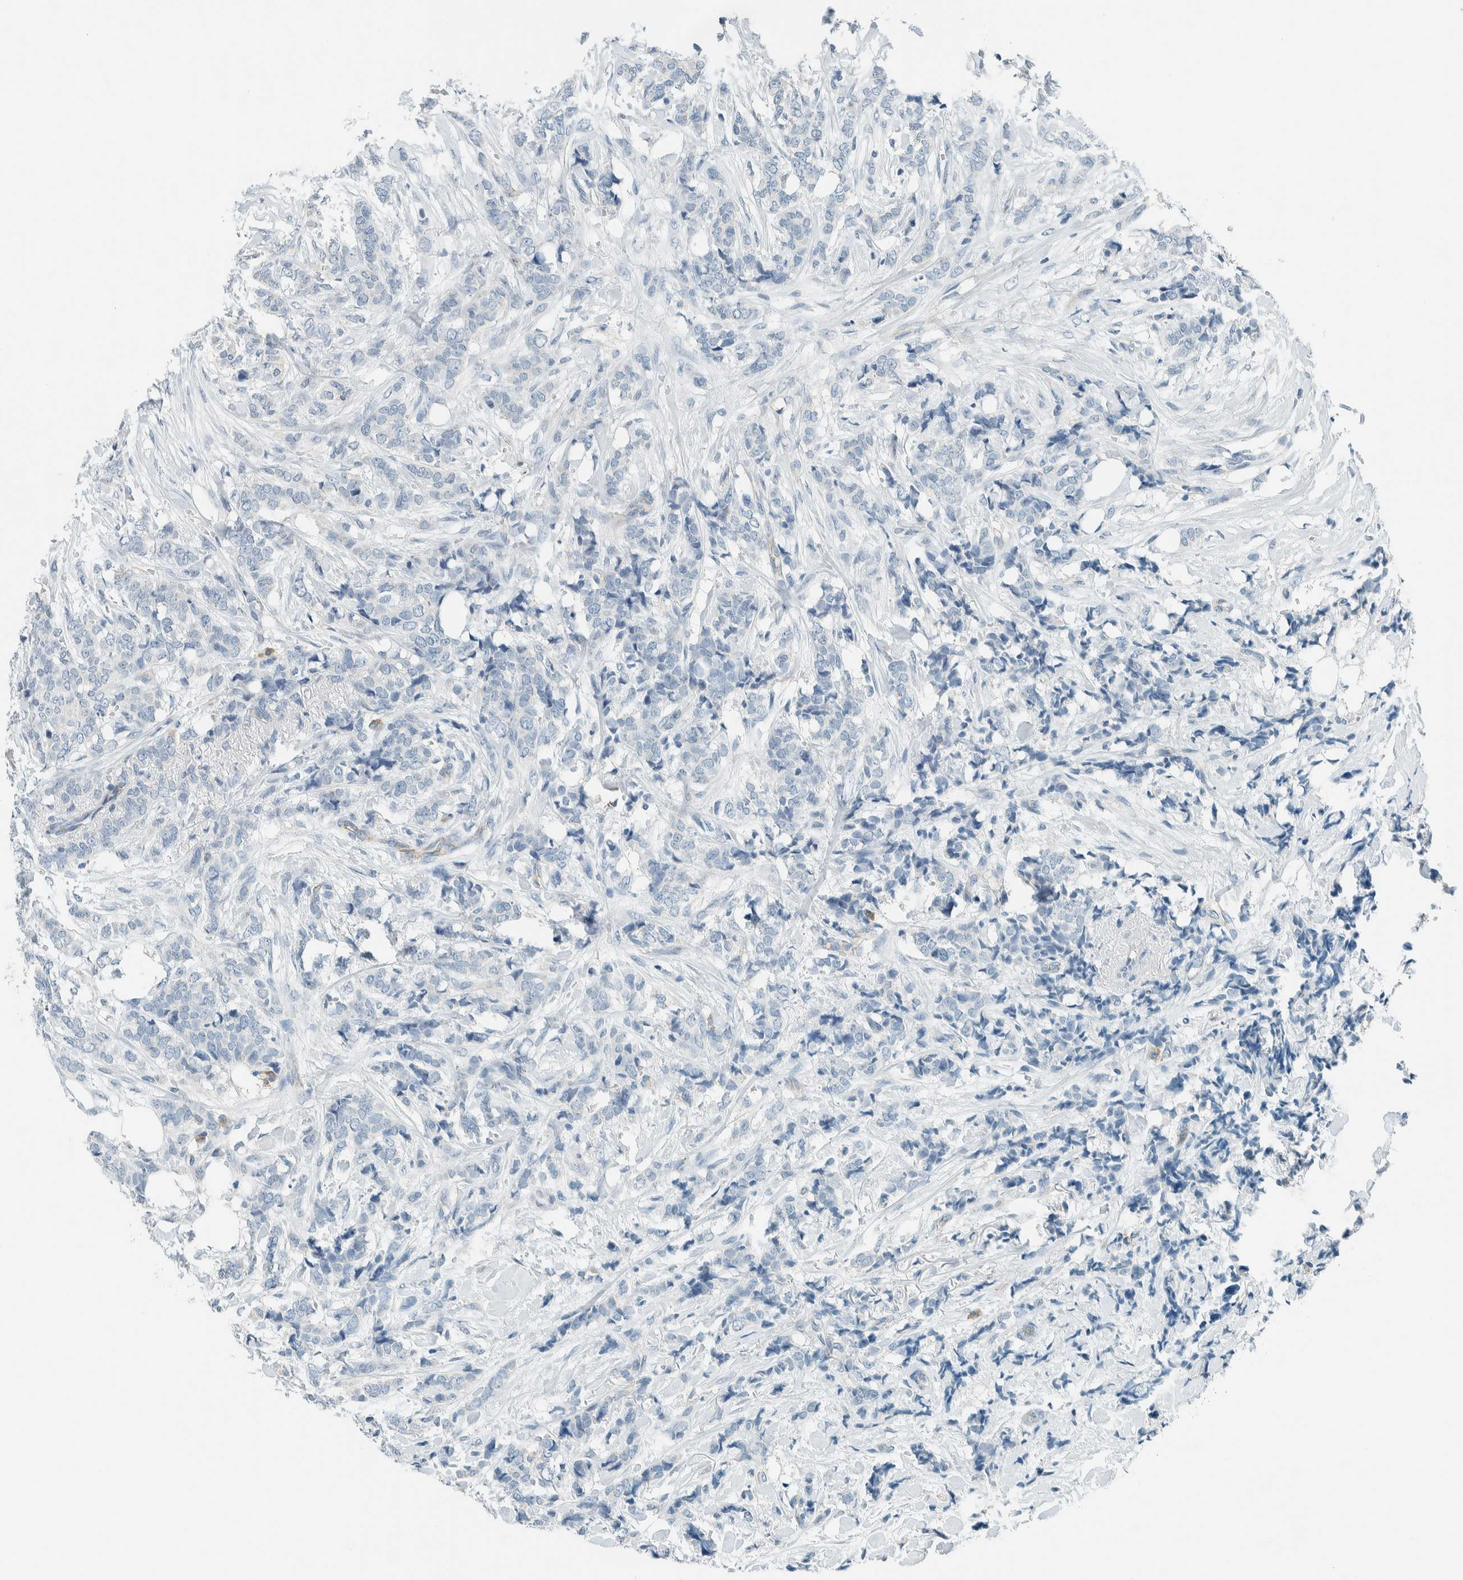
{"staining": {"intensity": "negative", "quantity": "none", "location": "none"}, "tissue": "breast cancer", "cell_type": "Tumor cells", "image_type": "cancer", "snomed": [{"axis": "morphology", "description": "Lobular carcinoma"}, {"axis": "topography", "description": "Skin"}, {"axis": "topography", "description": "Breast"}], "caption": "A photomicrograph of breast lobular carcinoma stained for a protein reveals no brown staining in tumor cells.", "gene": "SLFN12", "patient": {"sex": "female", "age": 46}}